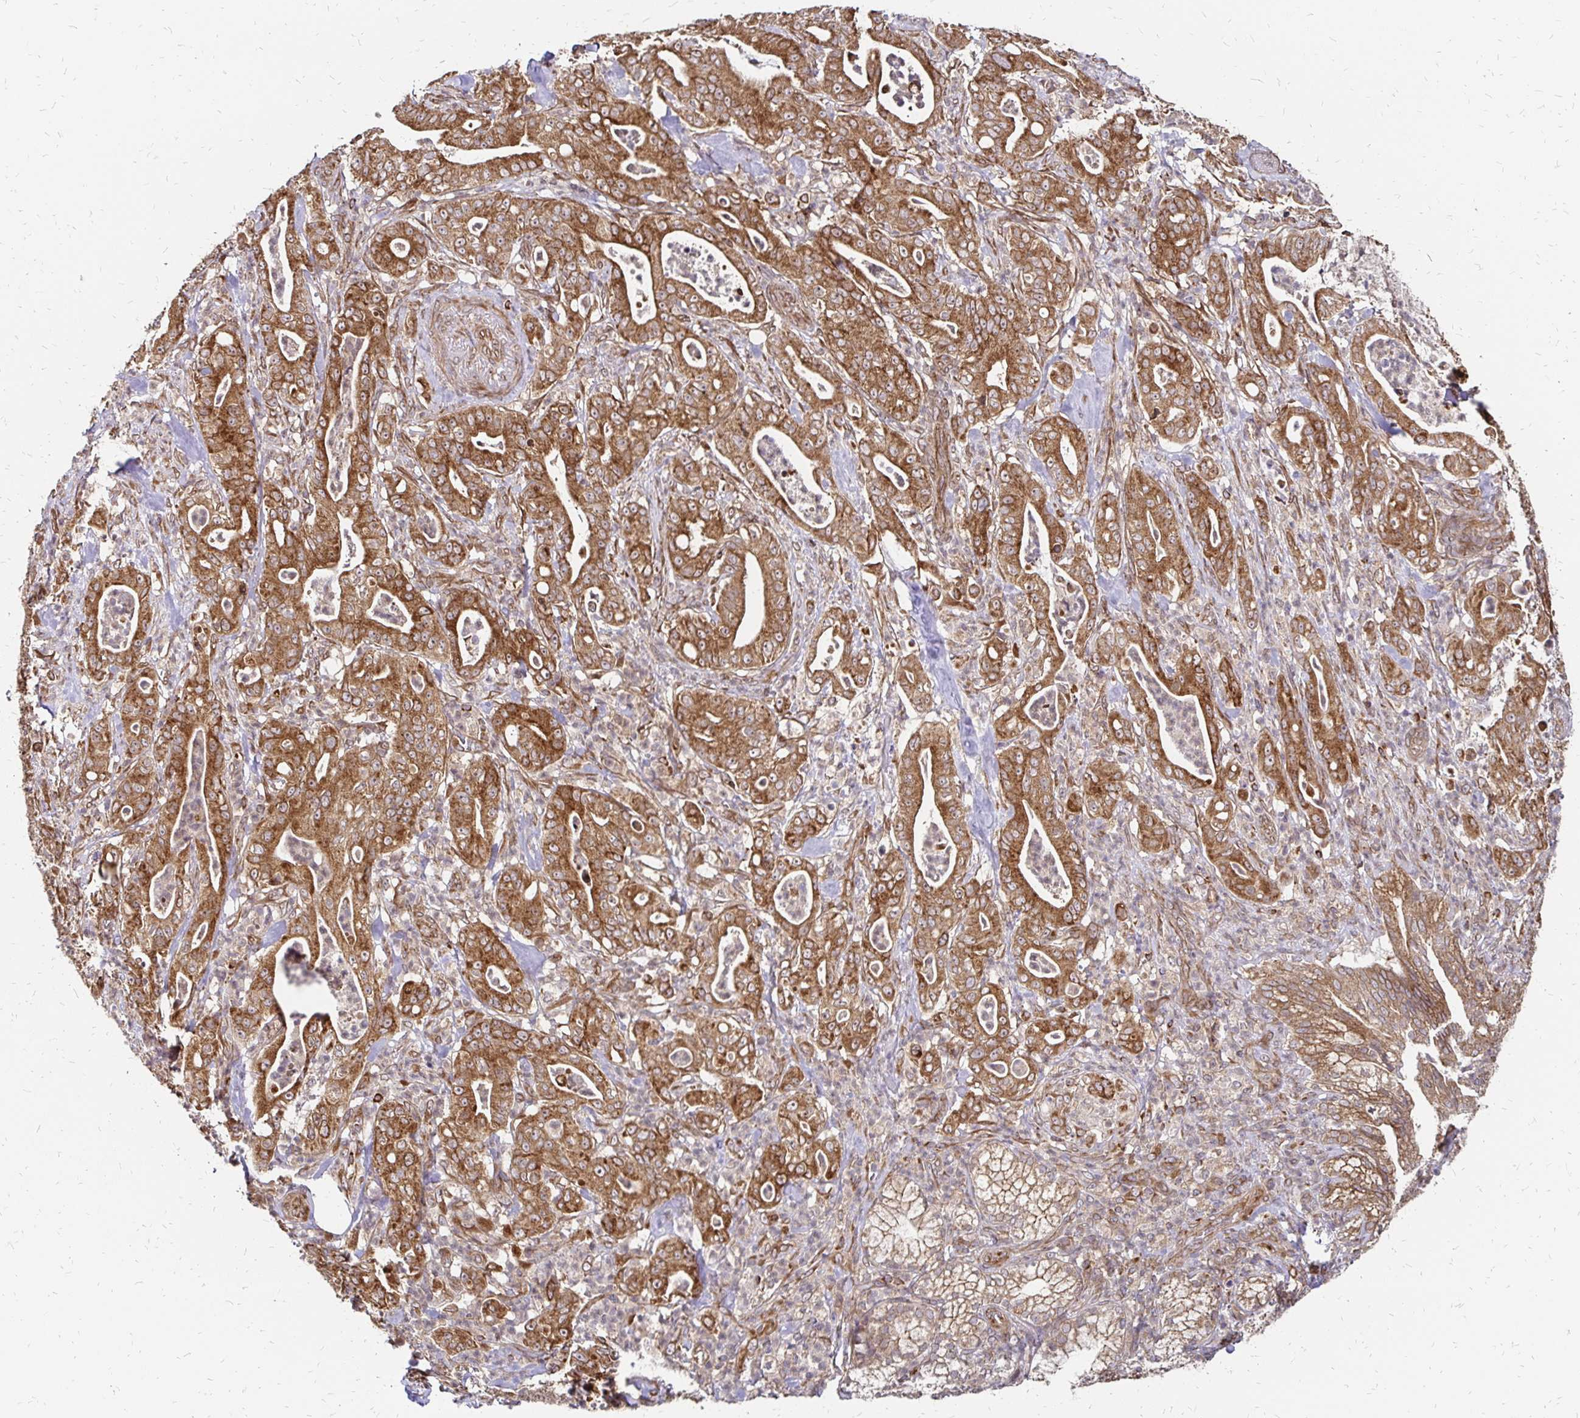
{"staining": {"intensity": "moderate", "quantity": ">75%", "location": "cytoplasmic/membranous"}, "tissue": "pancreatic cancer", "cell_type": "Tumor cells", "image_type": "cancer", "snomed": [{"axis": "morphology", "description": "Adenocarcinoma, NOS"}, {"axis": "topography", "description": "Pancreas"}], "caption": "Approximately >75% of tumor cells in human adenocarcinoma (pancreatic) demonstrate moderate cytoplasmic/membranous protein expression as visualized by brown immunohistochemical staining.", "gene": "ZW10", "patient": {"sex": "male", "age": 71}}